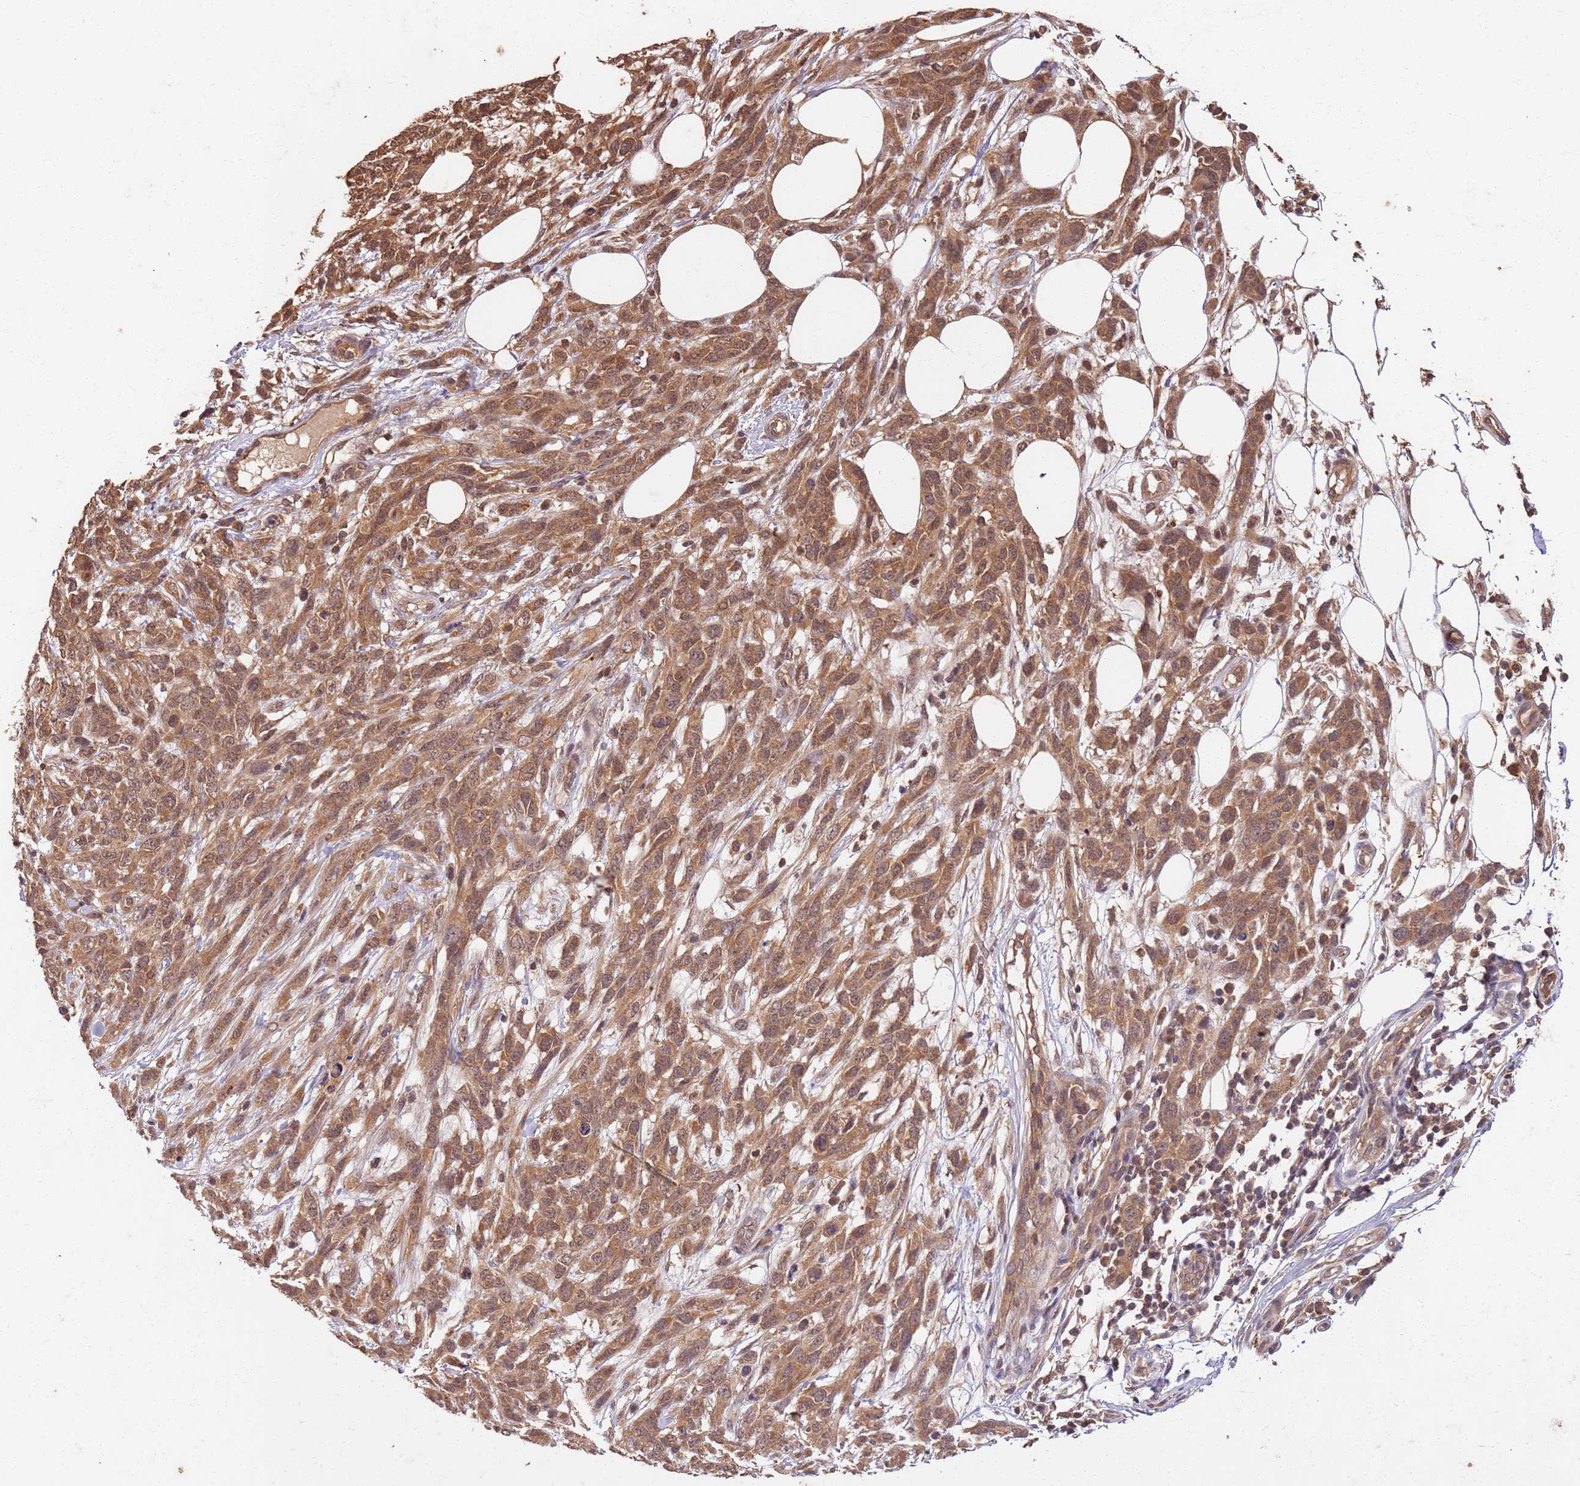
{"staining": {"intensity": "moderate", "quantity": ">75%", "location": "cytoplasmic/membranous,nuclear"}, "tissue": "melanoma", "cell_type": "Tumor cells", "image_type": "cancer", "snomed": [{"axis": "morphology", "description": "Normal morphology"}, {"axis": "morphology", "description": "Malignant melanoma, NOS"}, {"axis": "topography", "description": "Skin"}], "caption": "About >75% of tumor cells in human melanoma display moderate cytoplasmic/membranous and nuclear protein positivity as visualized by brown immunohistochemical staining.", "gene": "UBE3A", "patient": {"sex": "female", "age": 72}}